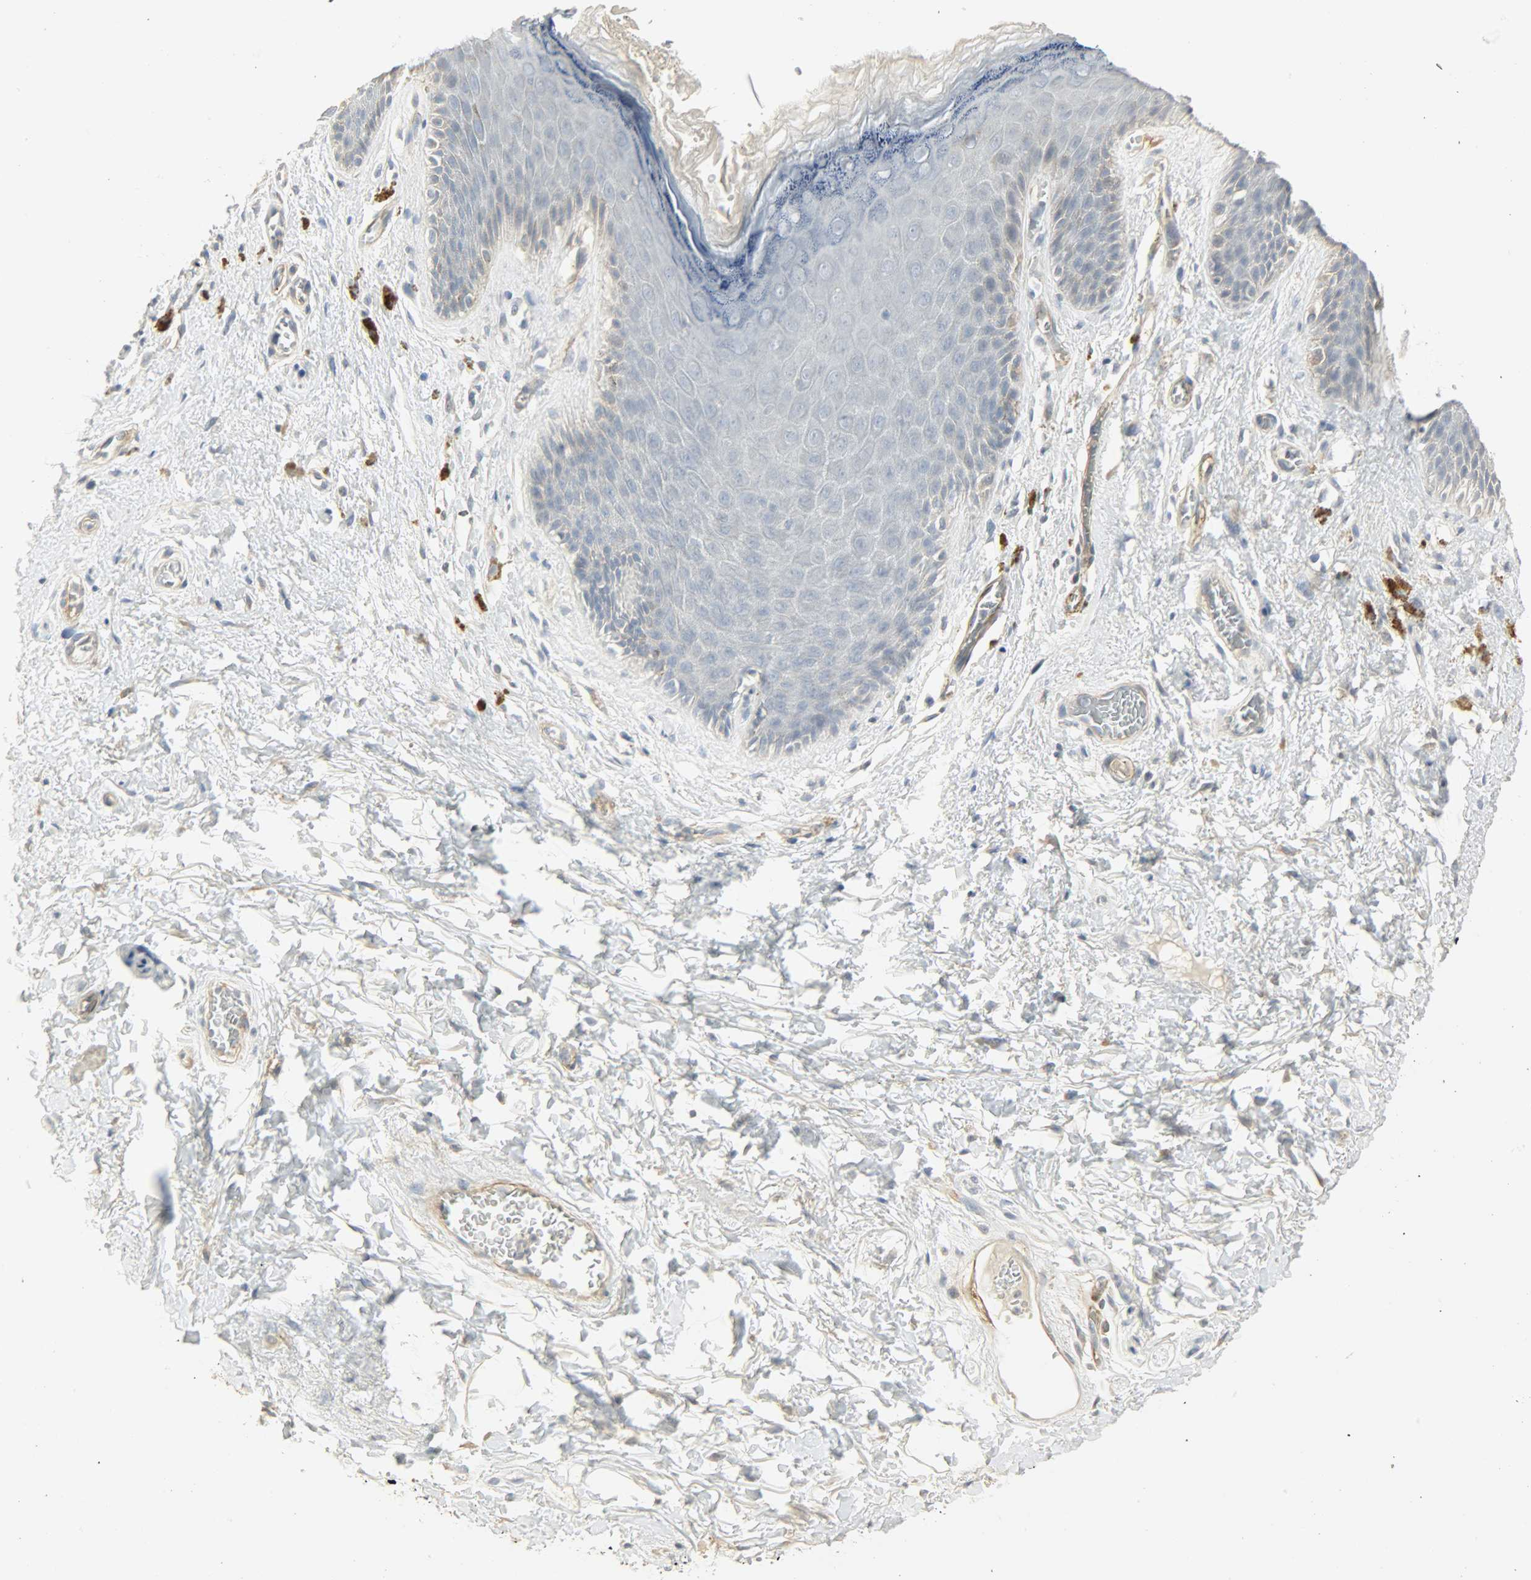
{"staining": {"intensity": "negative", "quantity": "none", "location": "none"}, "tissue": "skin", "cell_type": "Epidermal cells", "image_type": "normal", "snomed": [{"axis": "morphology", "description": "Normal tissue, NOS"}, {"axis": "topography", "description": "Anal"}], "caption": "The micrograph displays no significant staining in epidermal cells of skin.", "gene": "ENPEP", "patient": {"sex": "female", "age": 46}}